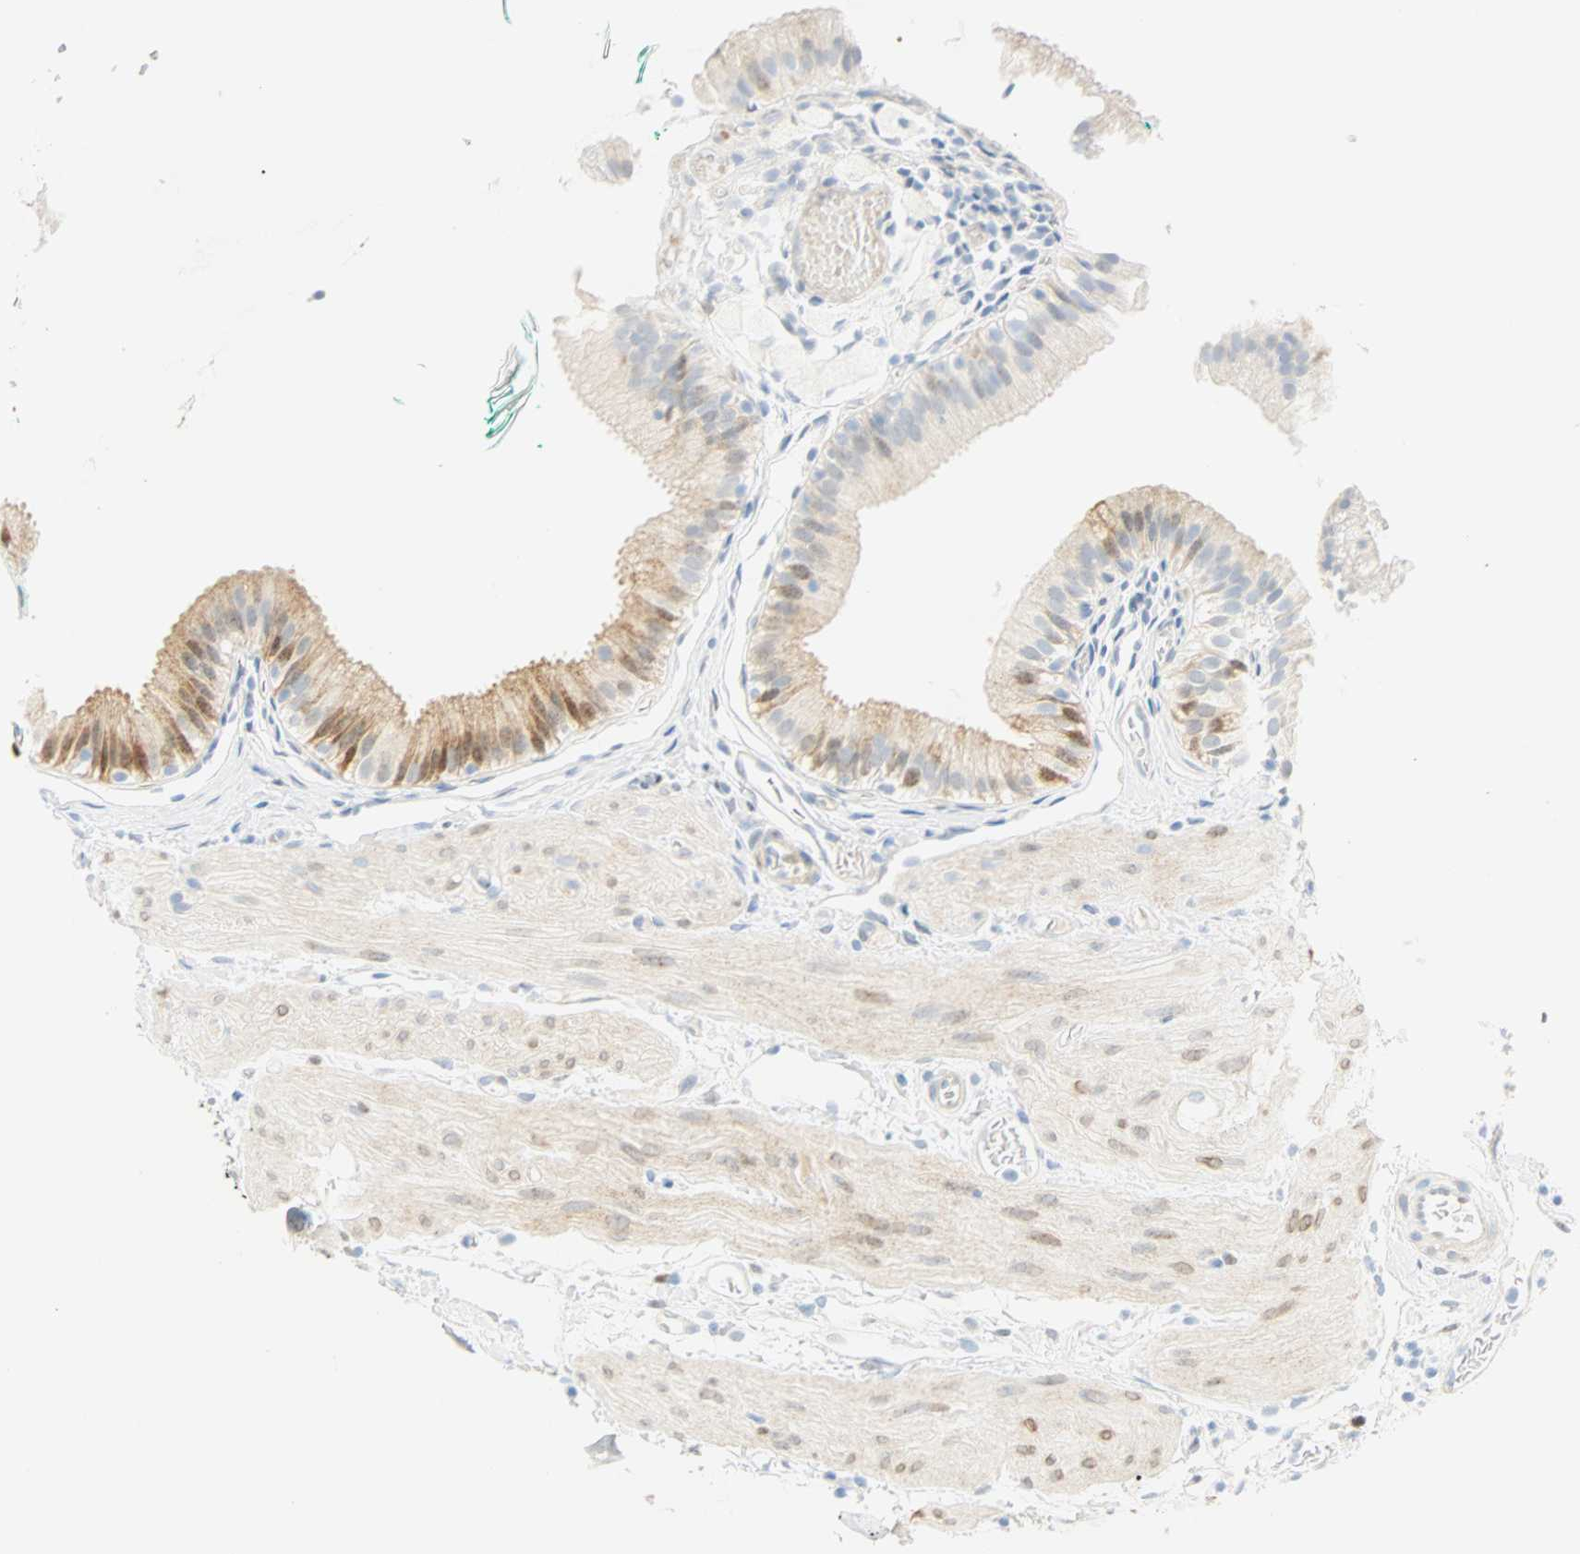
{"staining": {"intensity": "moderate", "quantity": "25%-75%", "location": "cytoplasmic/membranous,nuclear"}, "tissue": "gallbladder", "cell_type": "Glandular cells", "image_type": "normal", "snomed": [{"axis": "morphology", "description": "Normal tissue, NOS"}, {"axis": "topography", "description": "Gallbladder"}], "caption": "Immunohistochemistry (IHC) photomicrograph of benign gallbladder: human gallbladder stained using immunohistochemistry displays medium levels of moderate protein expression localized specifically in the cytoplasmic/membranous,nuclear of glandular cells, appearing as a cytoplasmic/membranous,nuclear brown color.", "gene": "SELENBP1", "patient": {"sex": "female", "age": 26}}